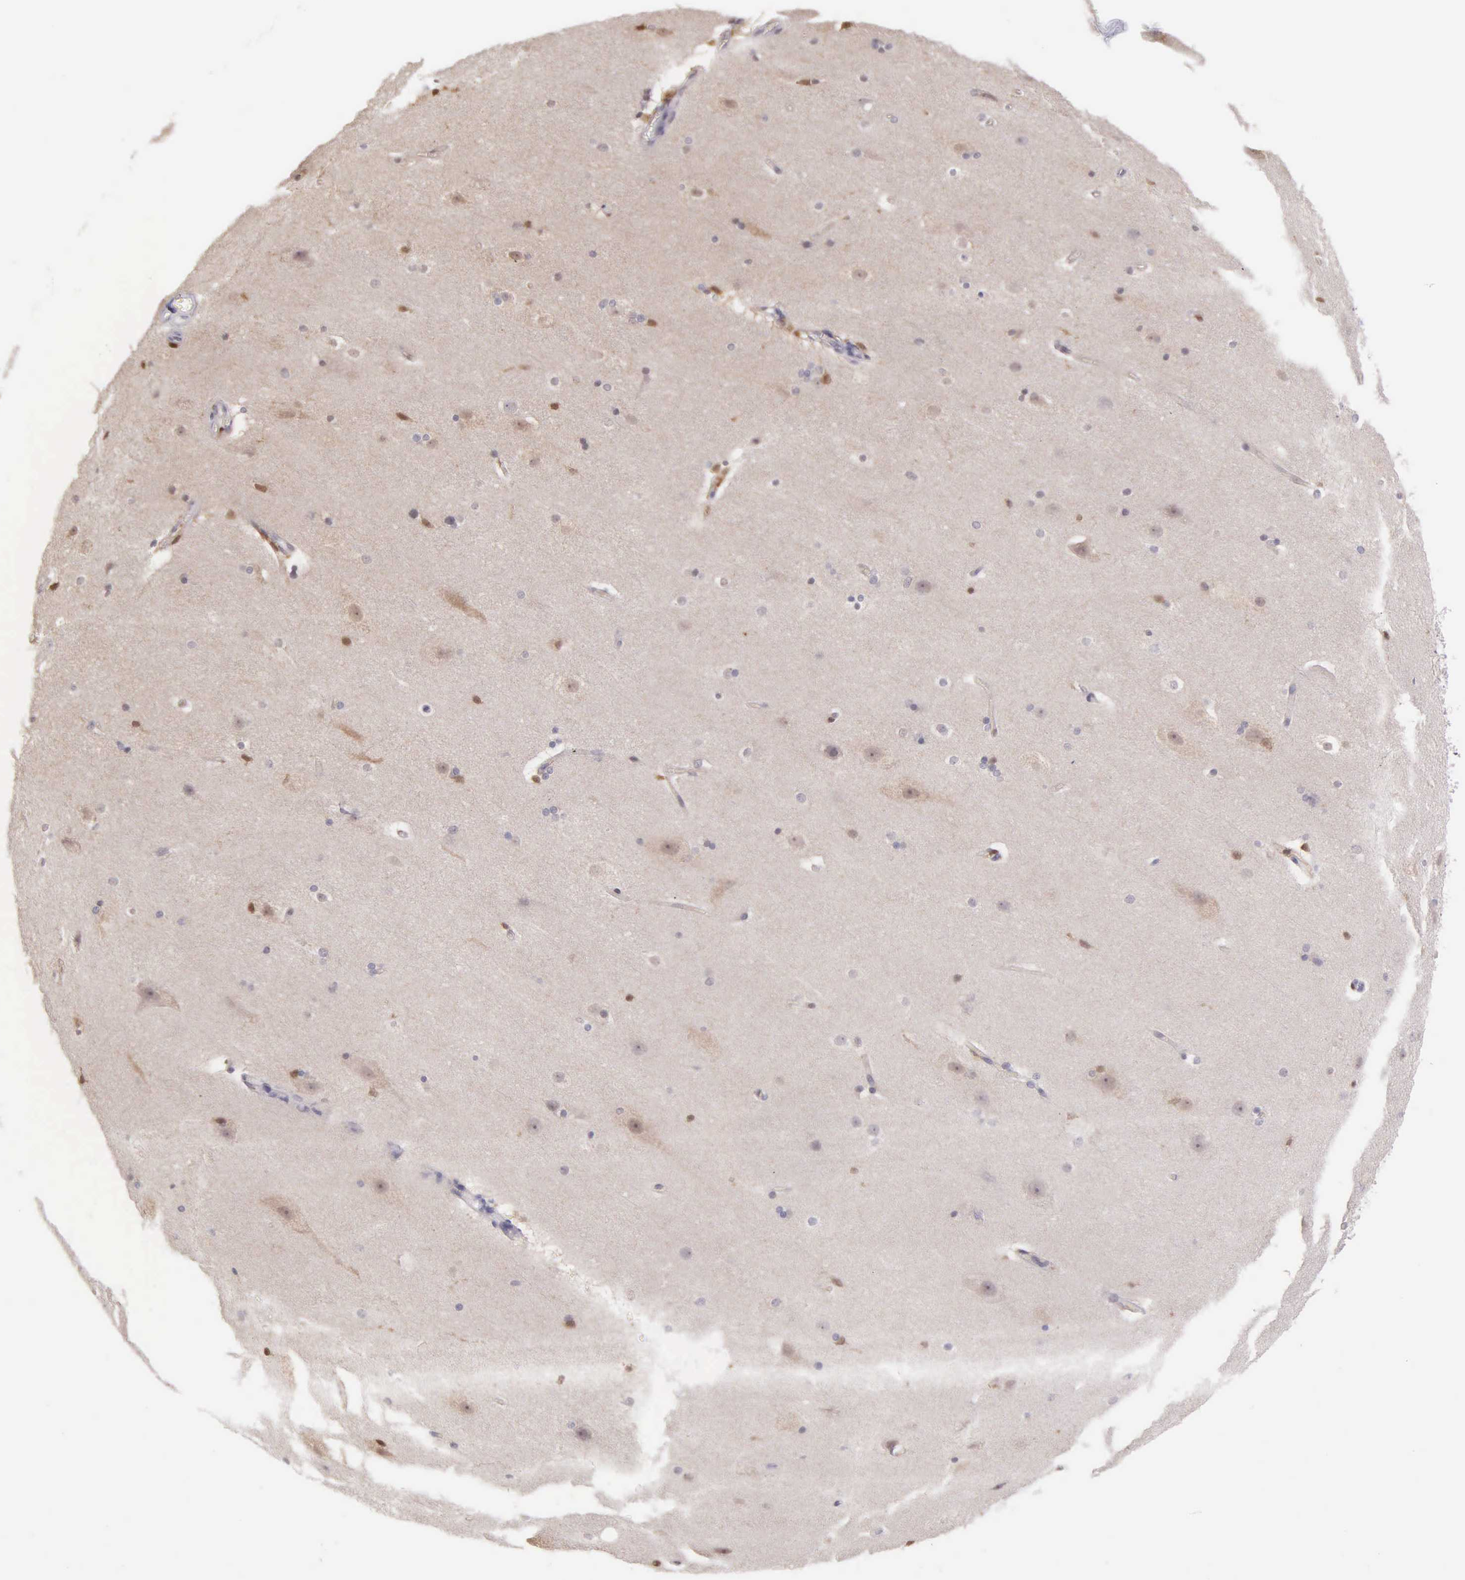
{"staining": {"intensity": "negative", "quantity": "none", "location": "none"}, "tissue": "cerebral cortex", "cell_type": "Endothelial cells", "image_type": "normal", "snomed": [{"axis": "morphology", "description": "Normal tissue, NOS"}, {"axis": "topography", "description": "Cerebral cortex"}, {"axis": "topography", "description": "Hippocampus"}], "caption": "Immunohistochemical staining of benign human cerebral cortex reveals no significant positivity in endothelial cells.", "gene": "BID", "patient": {"sex": "female", "age": 19}}